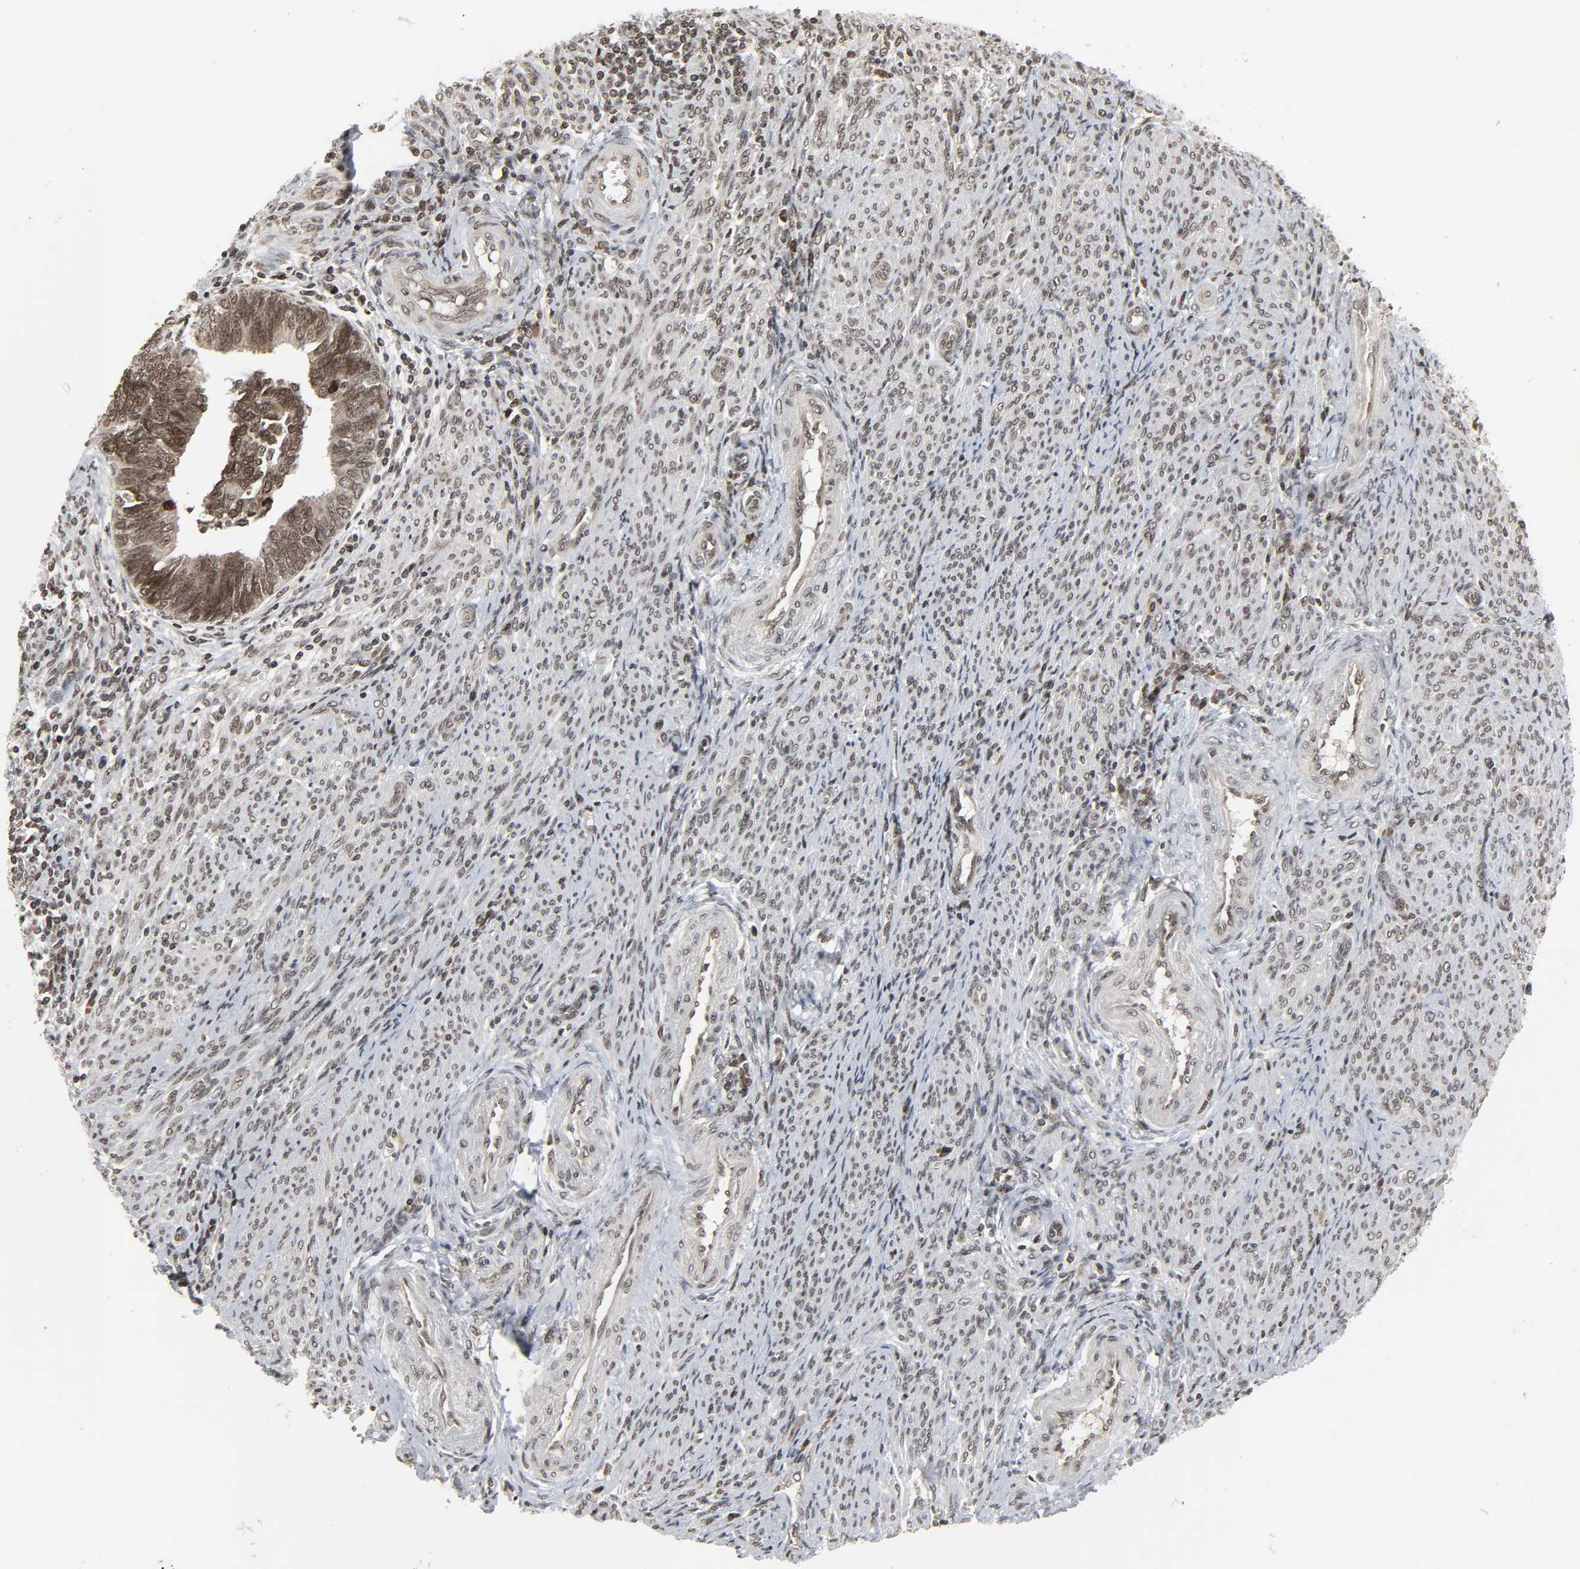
{"staining": {"intensity": "moderate", "quantity": ">75%", "location": "nuclear"}, "tissue": "endometrial cancer", "cell_type": "Tumor cells", "image_type": "cancer", "snomed": [{"axis": "morphology", "description": "Adenocarcinoma, NOS"}, {"axis": "topography", "description": "Endometrium"}], "caption": "High-power microscopy captured an immunohistochemistry photomicrograph of endometrial cancer, revealing moderate nuclear staining in approximately >75% of tumor cells.", "gene": "XRCC1", "patient": {"sex": "female", "age": 75}}